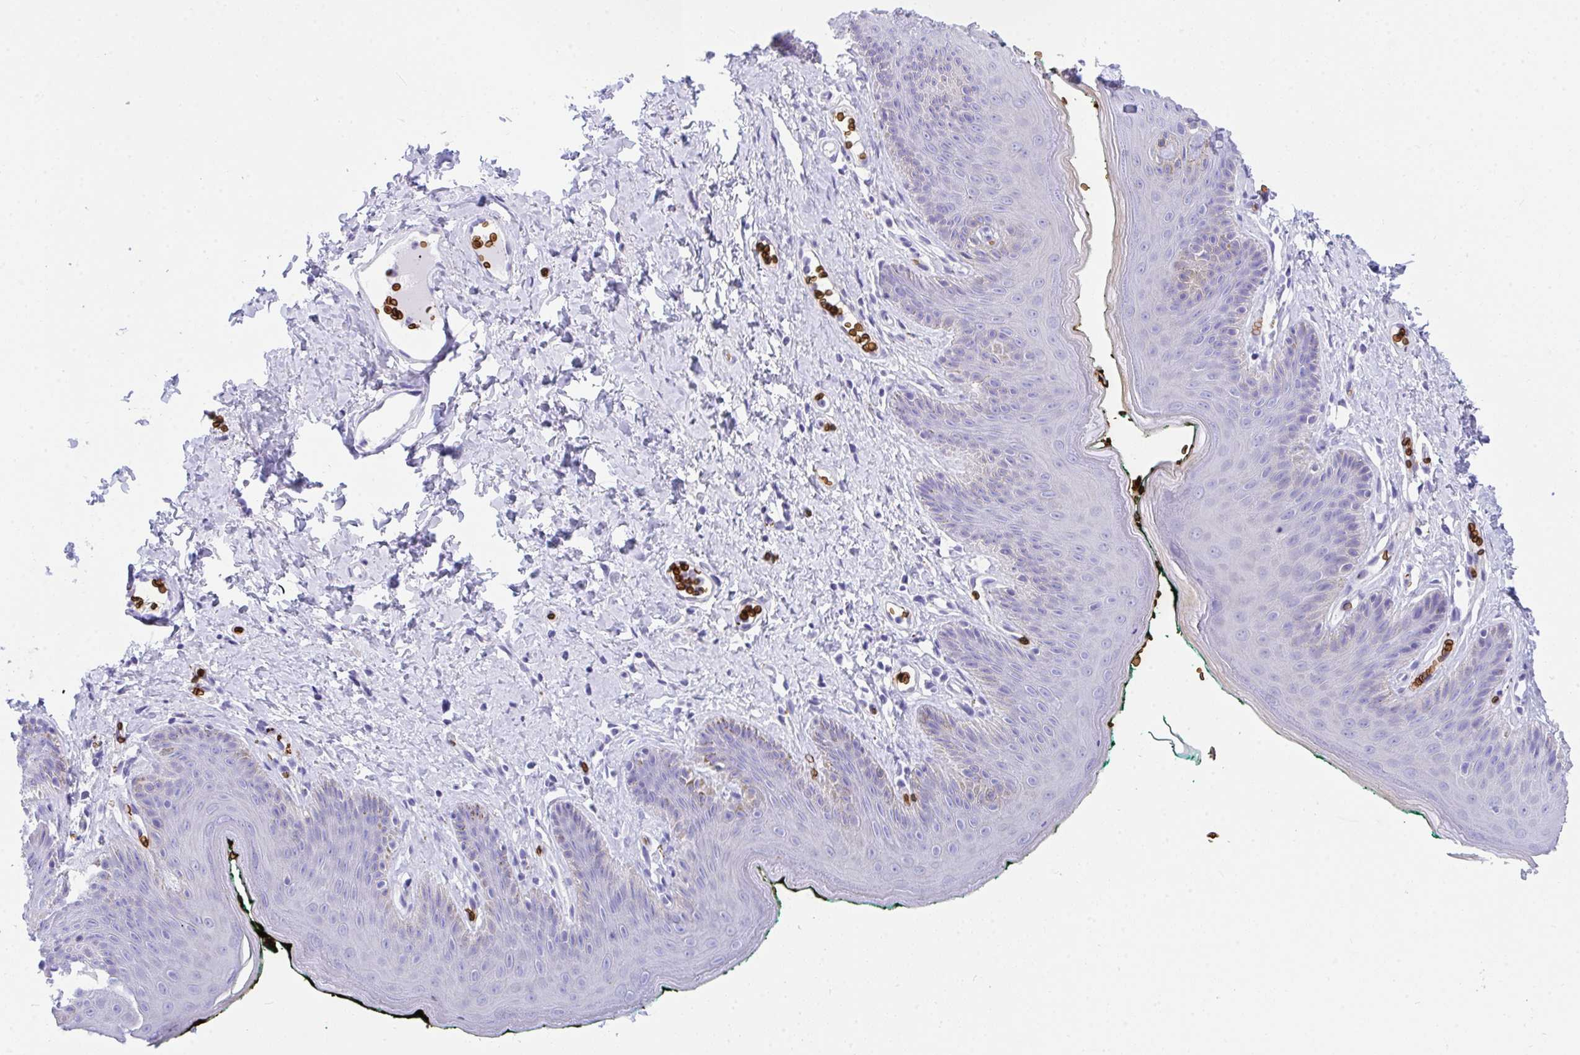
{"staining": {"intensity": "negative", "quantity": "none", "location": "none"}, "tissue": "skin", "cell_type": "Epidermal cells", "image_type": "normal", "snomed": [{"axis": "morphology", "description": "Normal tissue, NOS"}, {"axis": "topography", "description": "Vulva"}, {"axis": "topography", "description": "Peripheral nerve tissue"}], "caption": "Skin stained for a protein using immunohistochemistry (IHC) displays no staining epidermal cells.", "gene": "ANK1", "patient": {"sex": "female", "age": 66}}